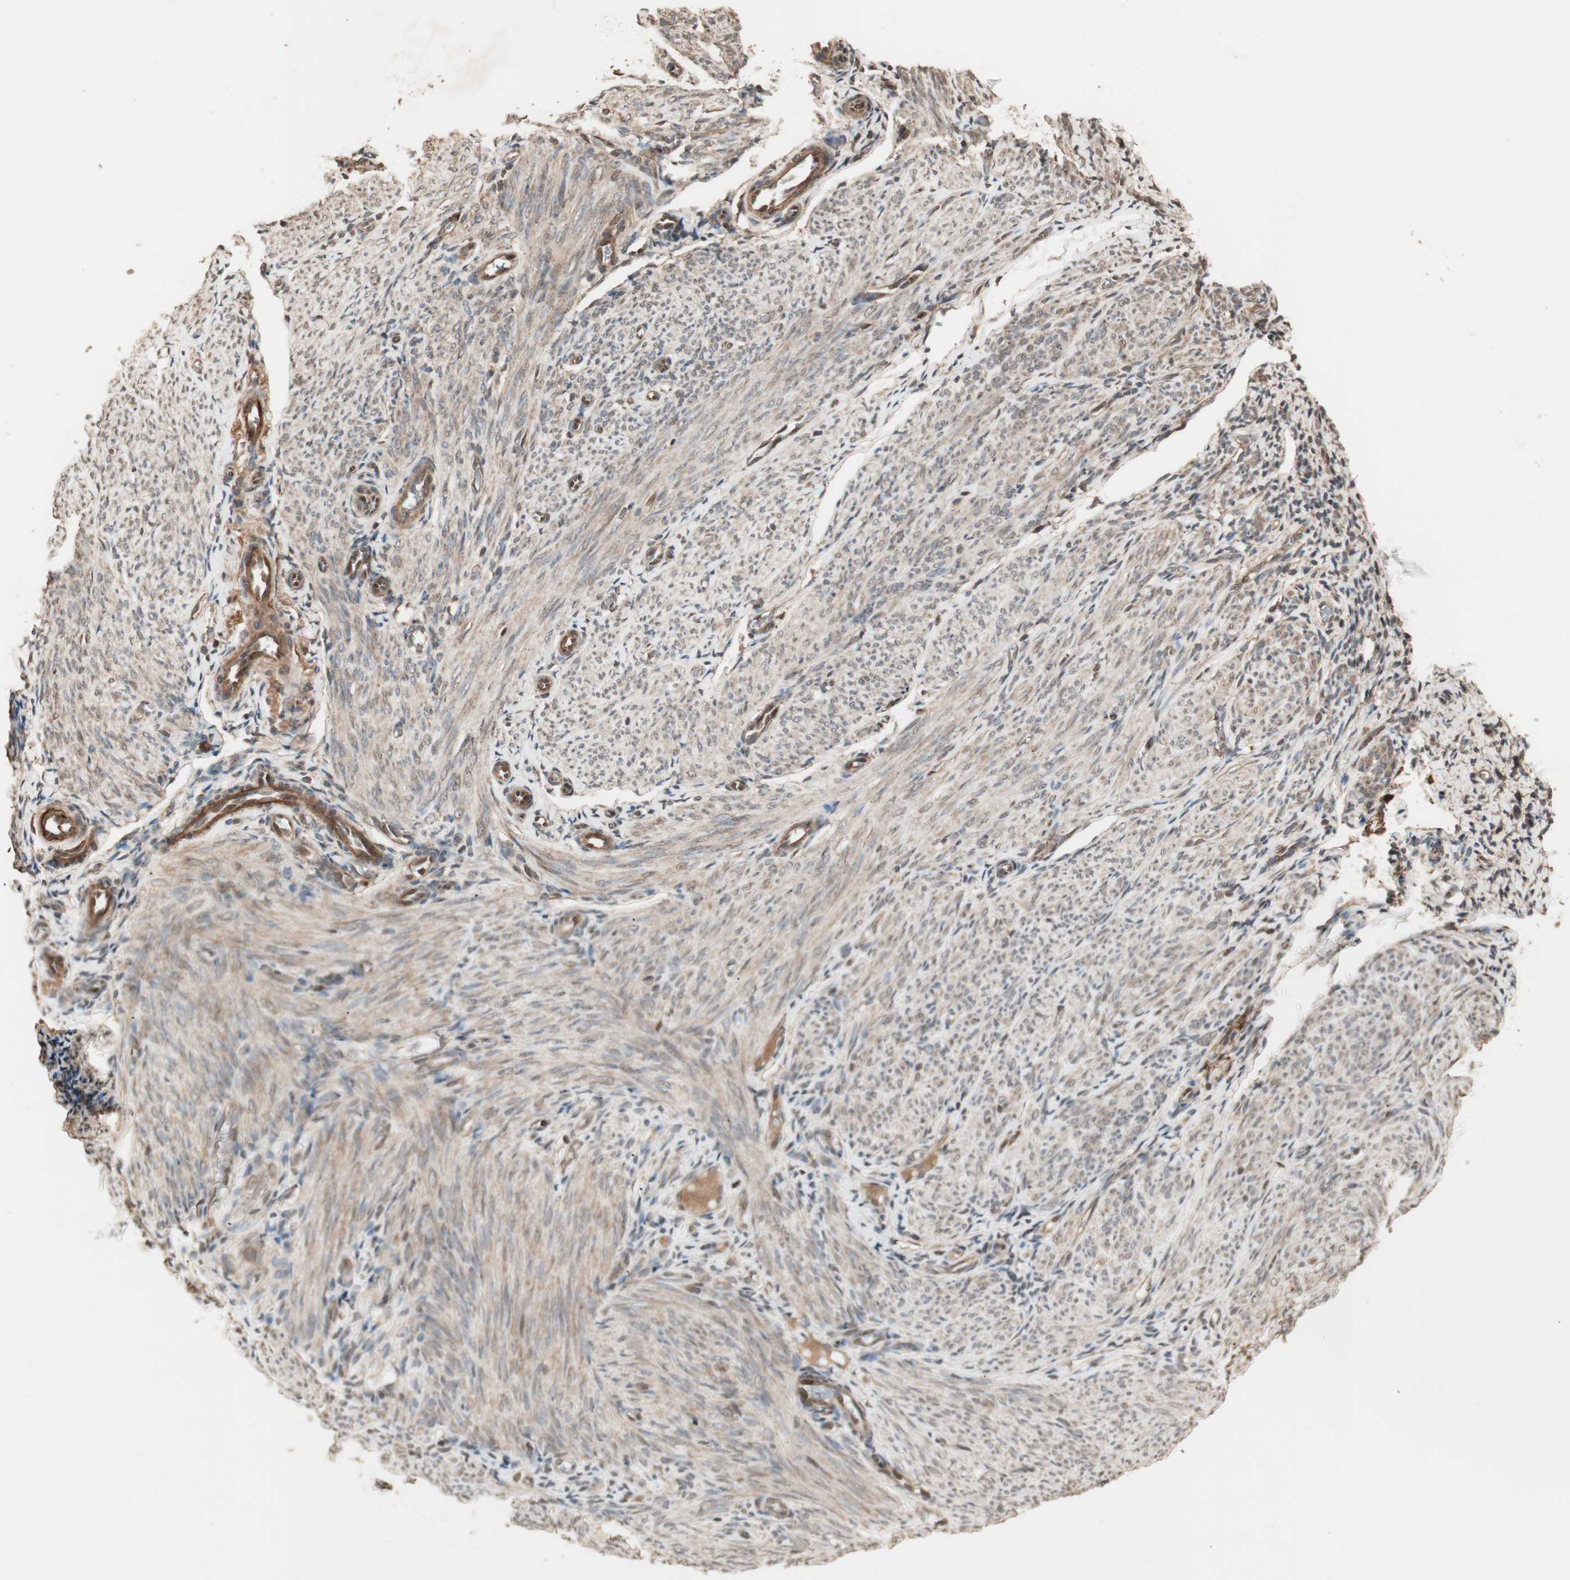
{"staining": {"intensity": "moderate", "quantity": ">75%", "location": "cytoplasmic/membranous"}, "tissue": "endometrium", "cell_type": "Cells in endometrial stroma", "image_type": "normal", "snomed": [{"axis": "morphology", "description": "Normal tissue, NOS"}, {"axis": "topography", "description": "Endometrium"}], "caption": "Endometrium stained with immunohistochemistry (IHC) demonstrates moderate cytoplasmic/membranous positivity in about >75% of cells in endometrial stroma. The staining was performed using DAB to visualize the protein expression in brown, while the nuclei were stained in blue with hematoxylin (Magnification: 20x).", "gene": "USP20", "patient": {"sex": "female", "age": 61}}